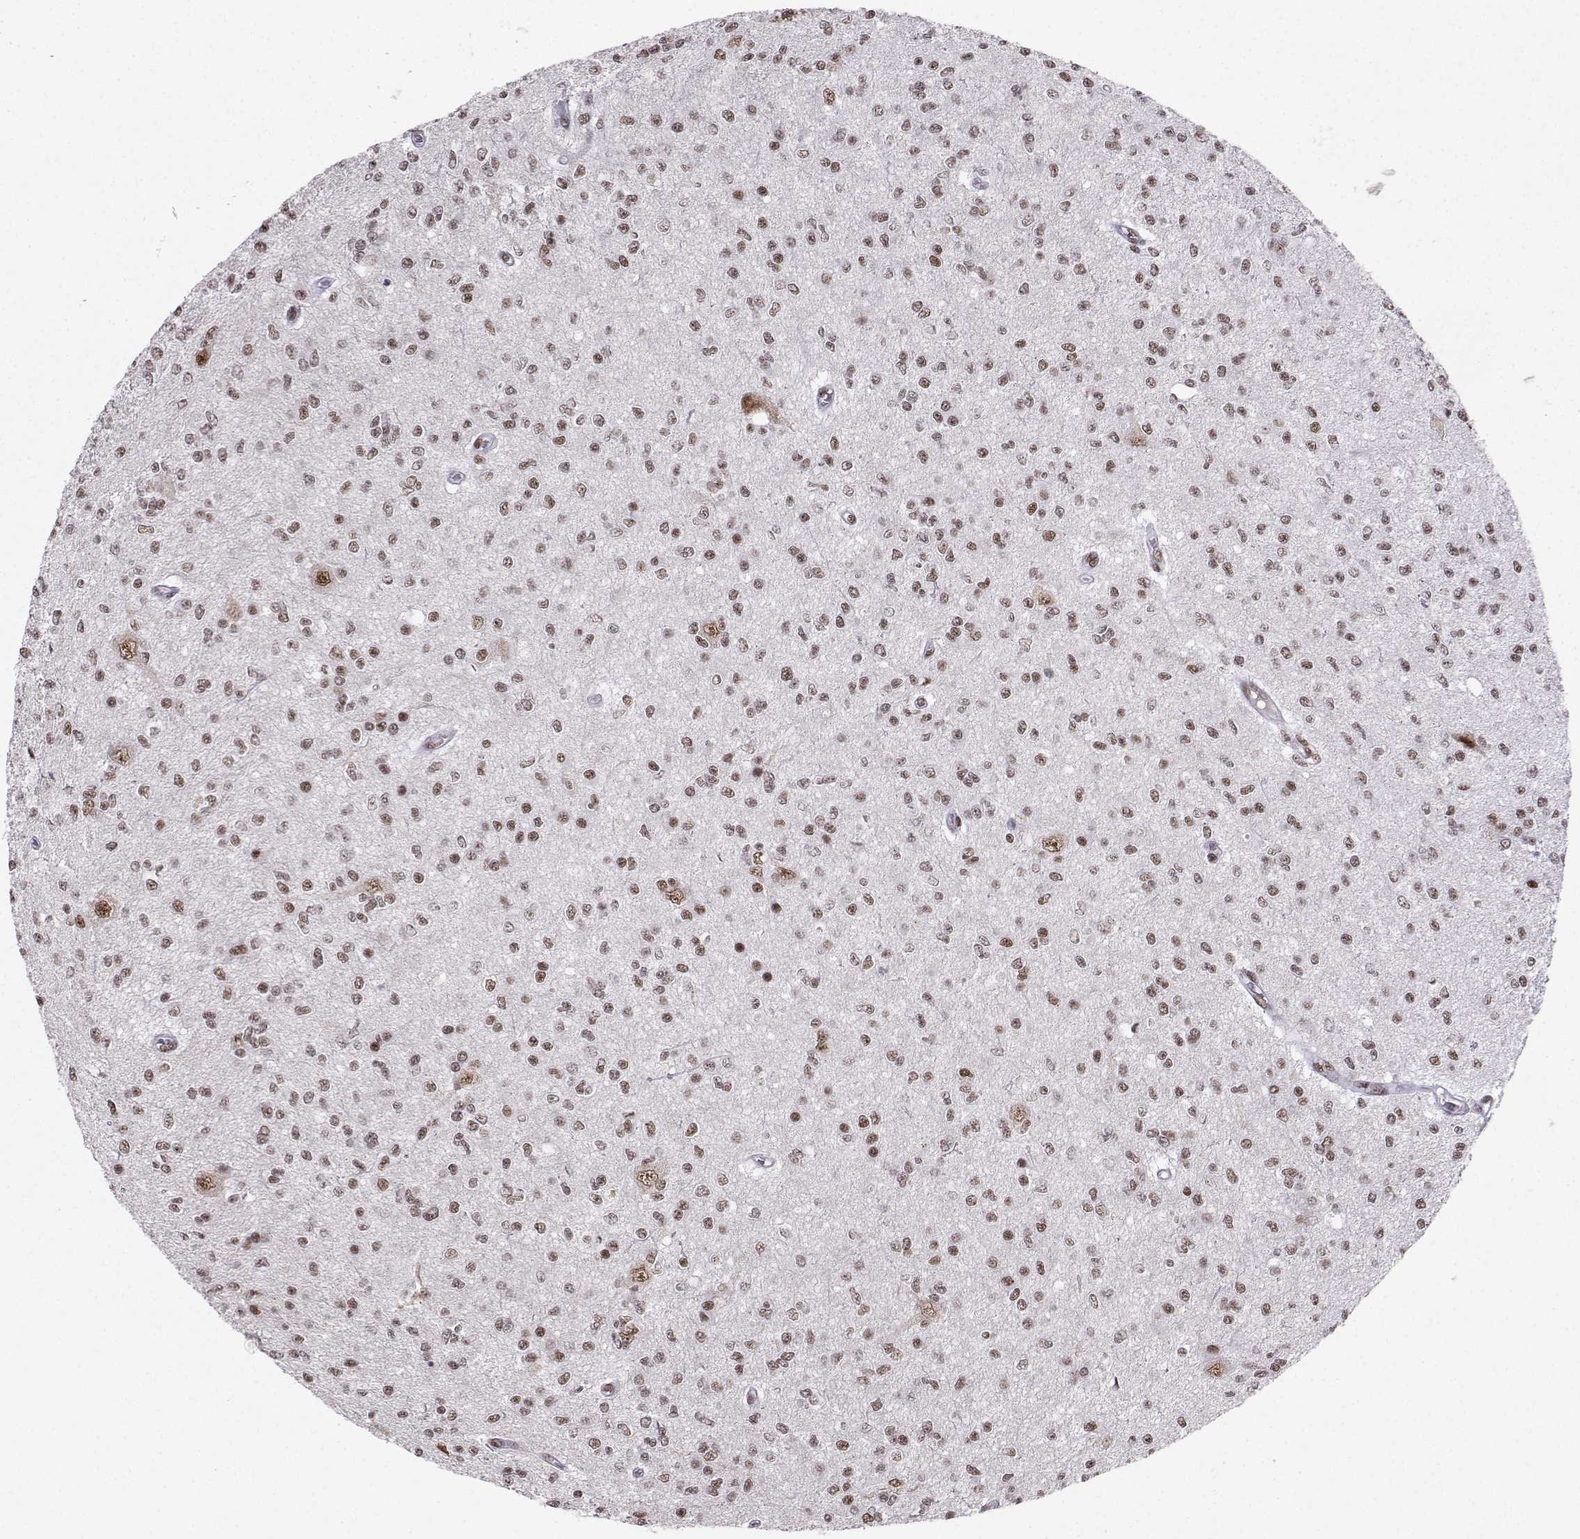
{"staining": {"intensity": "weak", "quantity": "25%-75%", "location": "nuclear"}, "tissue": "glioma", "cell_type": "Tumor cells", "image_type": "cancer", "snomed": [{"axis": "morphology", "description": "Glioma, malignant, Low grade"}, {"axis": "topography", "description": "Brain"}], "caption": "Protein staining demonstrates weak nuclear staining in about 25%-75% of tumor cells in glioma.", "gene": "SNRPB2", "patient": {"sex": "male", "age": 67}}